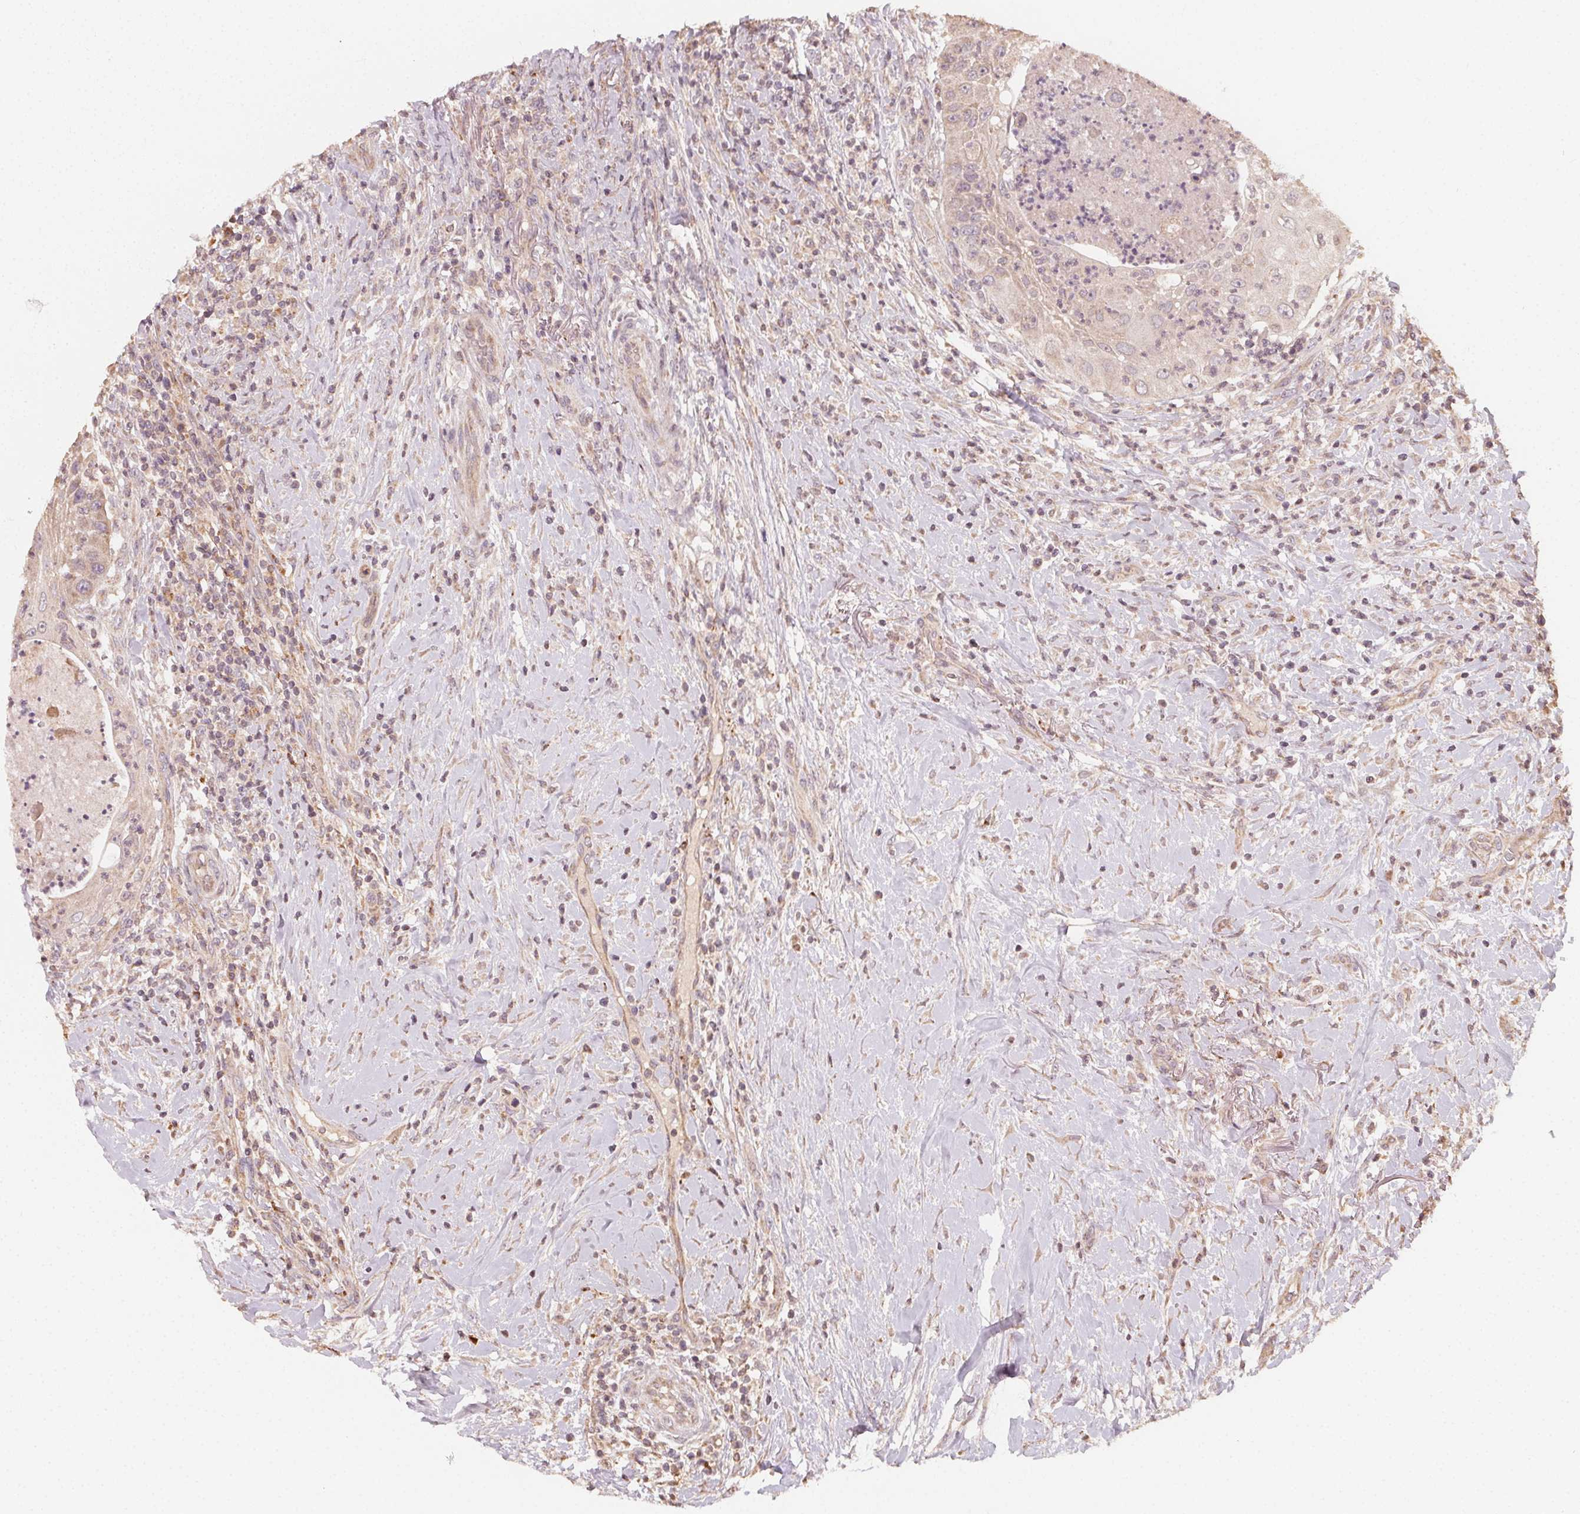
{"staining": {"intensity": "weak", "quantity": "25%-75%", "location": "cytoplasmic/membranous"}, "tissue": "head and neck cancer", "cell_type": "Tumor cells", "image_type": "cancer", "snomed": [{"axis": "morphology", "description": "Squamous cell carcinoma, NOS"}, {"axis": "topography", "description": "Head-Neck"}], "caption": "An image showing weak cytoplasmic/membranous expression in approximately 25%-75% of tumor cells in squamous cell carcinoma (head and neck), as visualized by brown immunohistochemical staining.", "gene": "WBP2", "patient": {"sex": "male", "age": 69}}